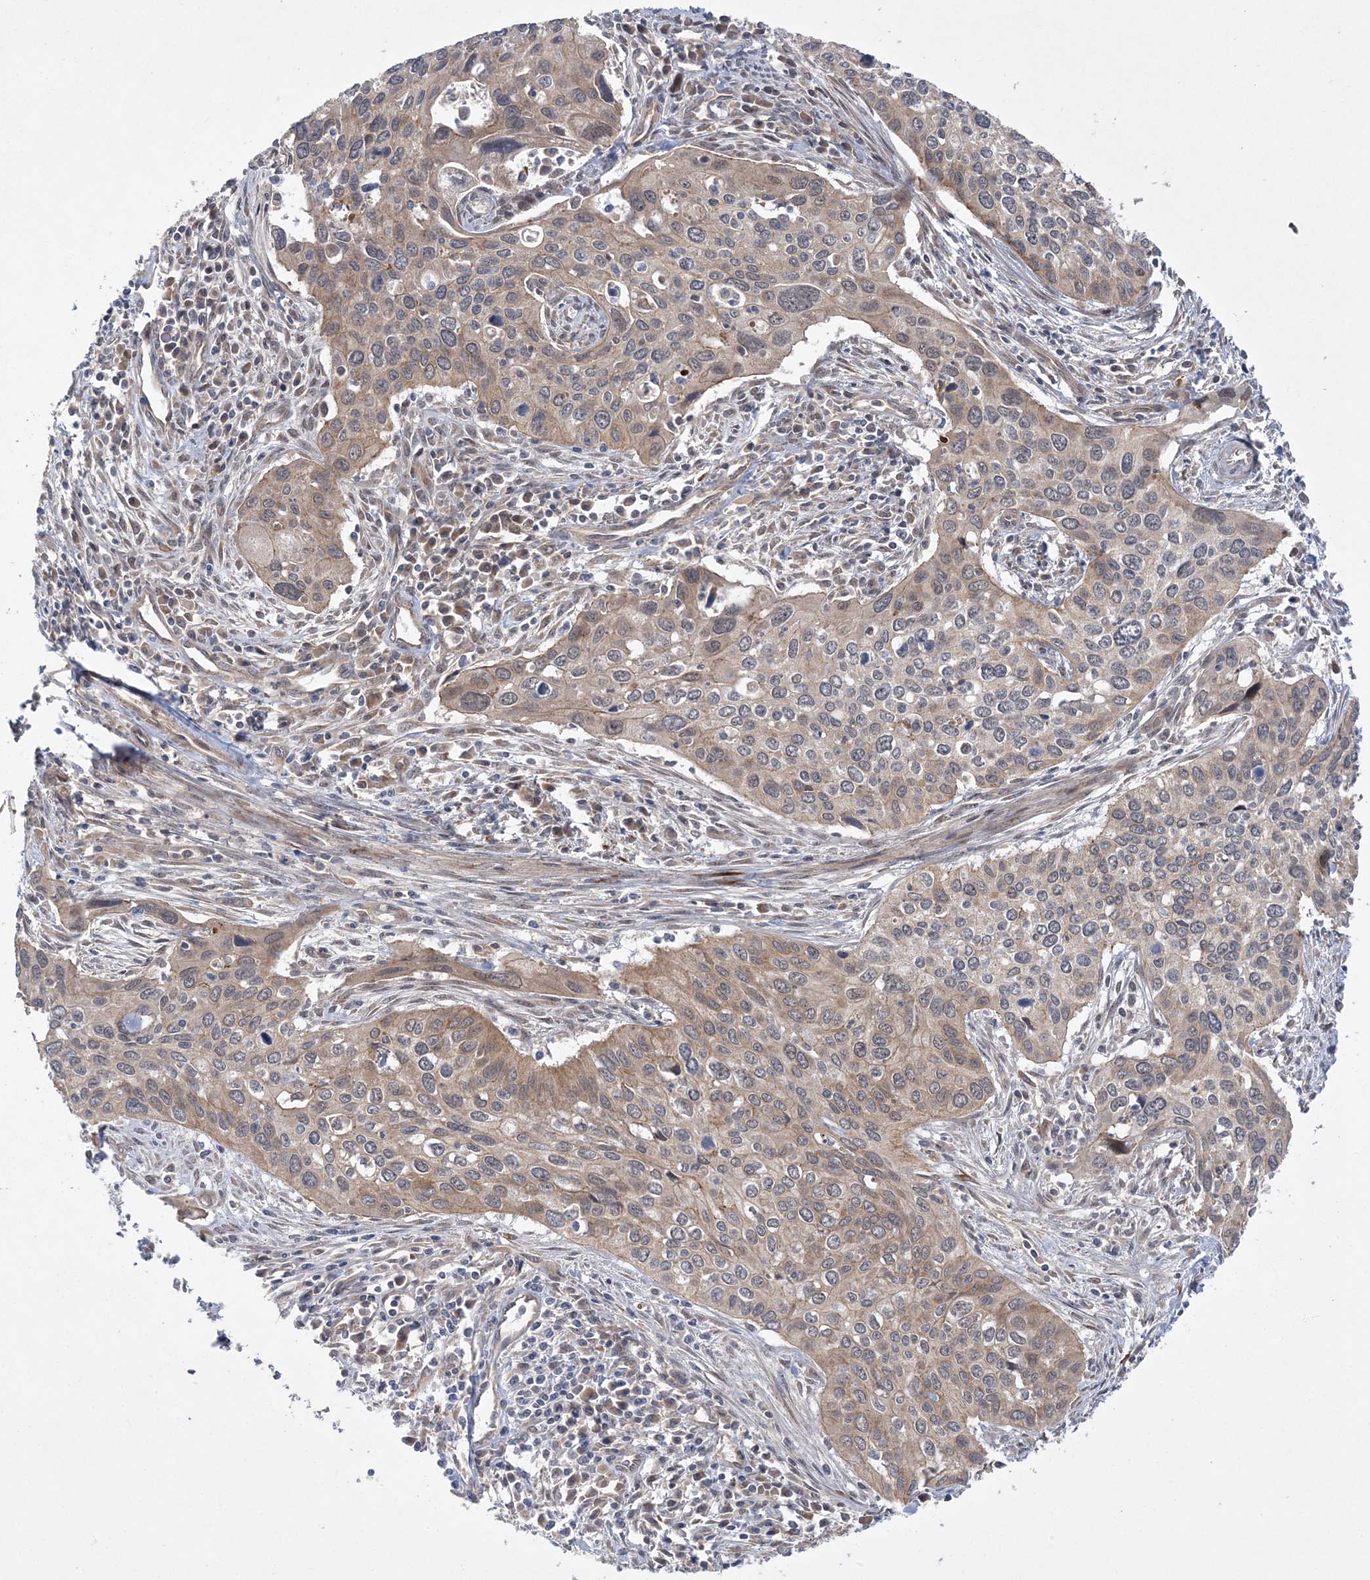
{"staining": {"intensity": "weak", "quantity": "25%-75%", "location": "cytoplasmic/membranous"}, "tissue": "cervical cancer", "cell_type": "Tumor cells", "image_type": "cancer", "snomed": [{"axis": "morphology", "description": "Squamous cell carcinoma, NOS"}, {"axis": "topography", "description": "Cervix"}], "caption": "There is low levels of weak cytoplasmic/membranous positivity in tumor cells of squamous cell carcinoma (cervical), as demonstrated by immunohistochemical staining (brown color).", "gene": "MMADHC", "patient": {"sex": "female", "age": 55}}